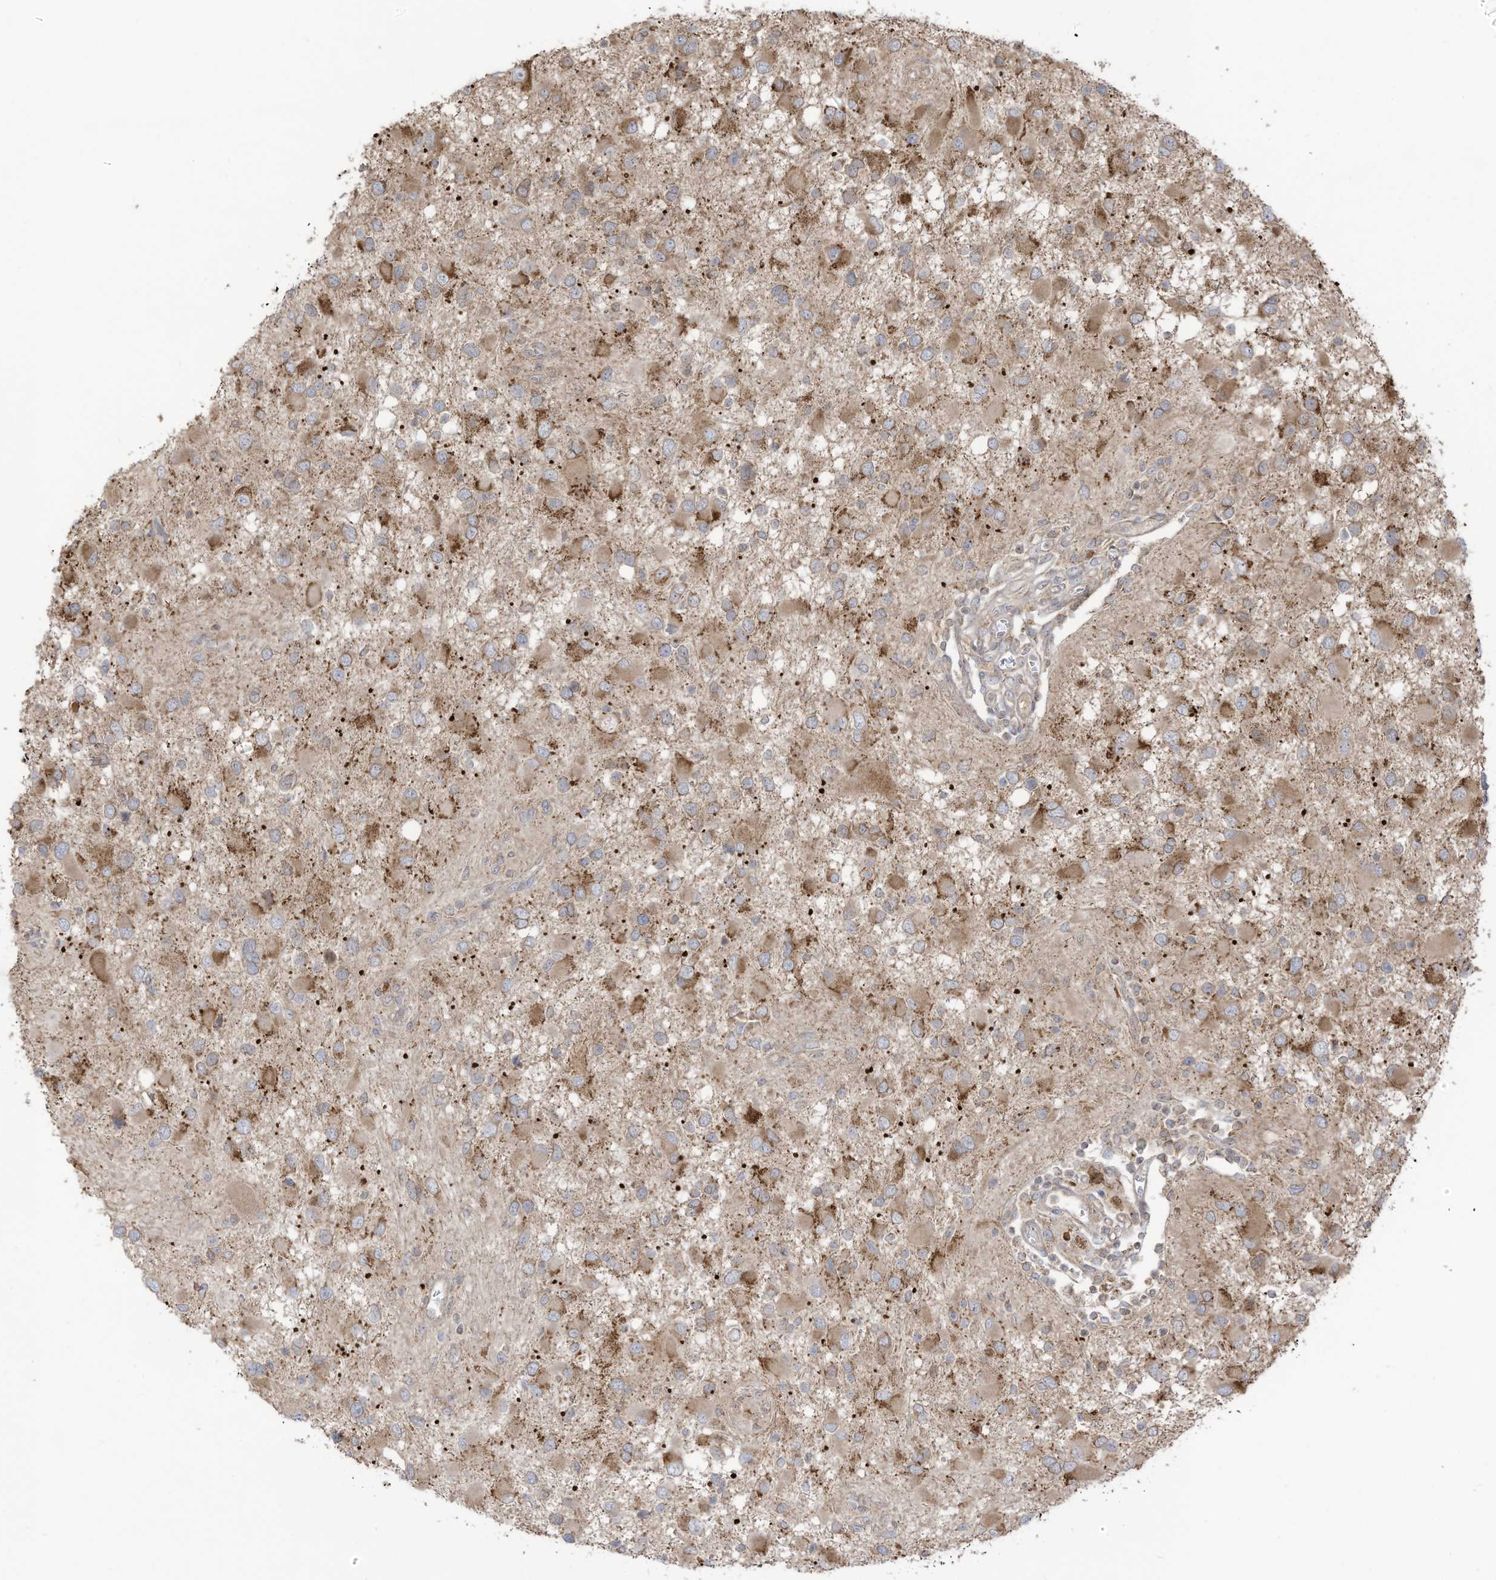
{"staining": {"intensity": "moderate", "quantity": ">75%", "location": "cytoplasmic/membranous"}, "tissue": "glioma", "cell_type": "Tumor cells", "image_type": "cancer", "snomed": [{"axis": "morphology", "description": "Glioma, malignant, High grade"}, {"axis": "topography", "description": "Brain"}], "caption": "Immunohistochemistry (DAB (3,3'-diaminobenzidine)) staining of glioma displays moderate cytoplasmic/membranous protein positivity in approximately >75% of tumor cells. The staining was performed using DAB to visualize the protein expression in brown, while the nuclei were stained in blue with hematoxylin (Magnification: 20x).", "gene": "CGAS", "patient": {"sex": "male", "age": 53}}